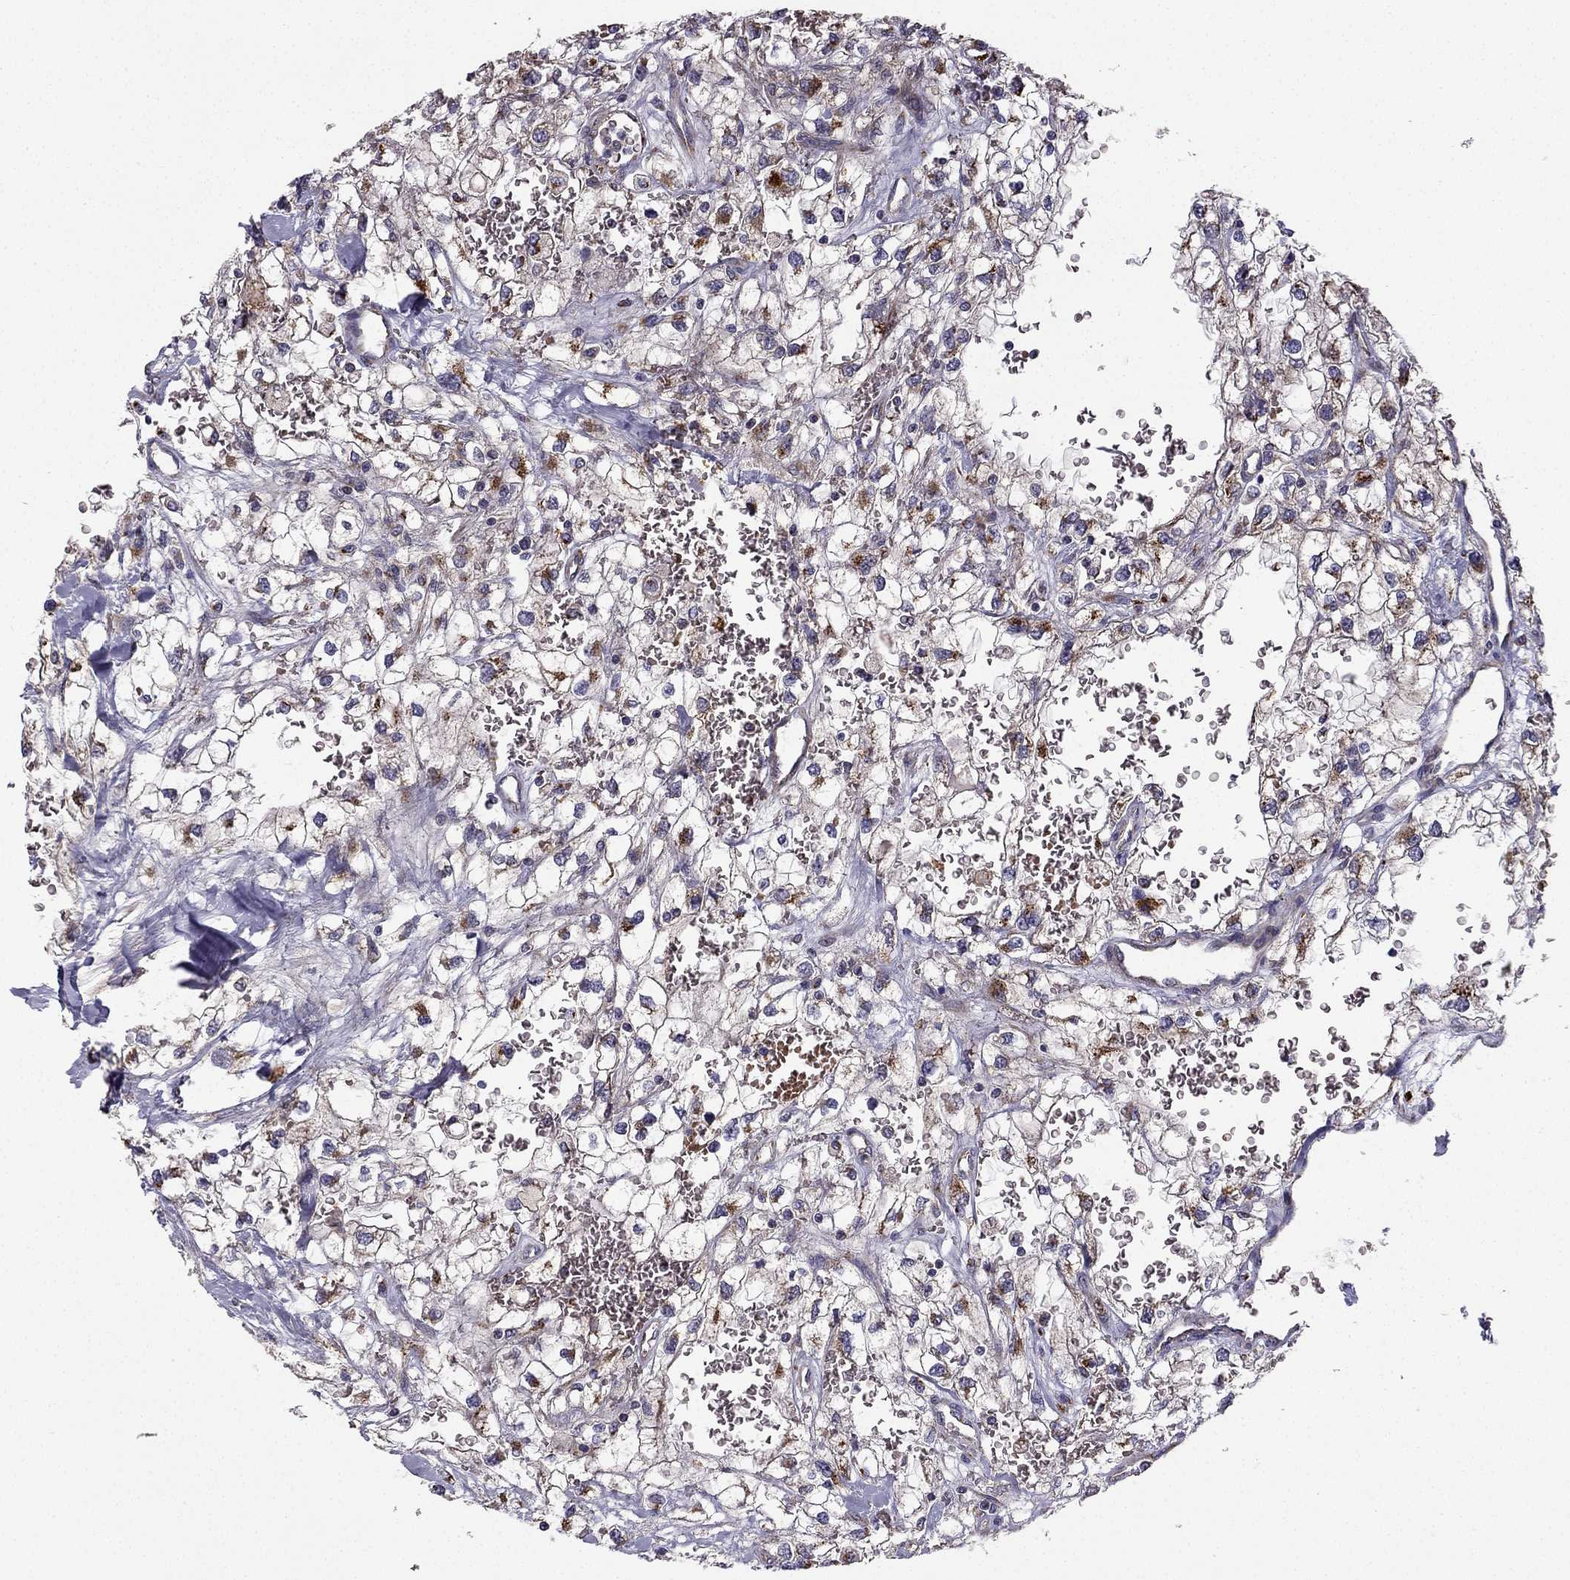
{"staining": {"intensity": "negative", "quantity": "none", "location": "none"}, "tissue": "renal cancer", "cell_type": "Tumor cells", "image_type": "cancer", "snomed": [{"axis": "morphology", "description": "Adenocarcinoma, NOS"}, {"axis": "topography", "description": "Kidney"}], "caption": "There is no significant staining in tumor cells of renal cancer (adenocarcinoma).", "gene": "B4GALT7", "patient": {"sex": "male", "age": 59}}